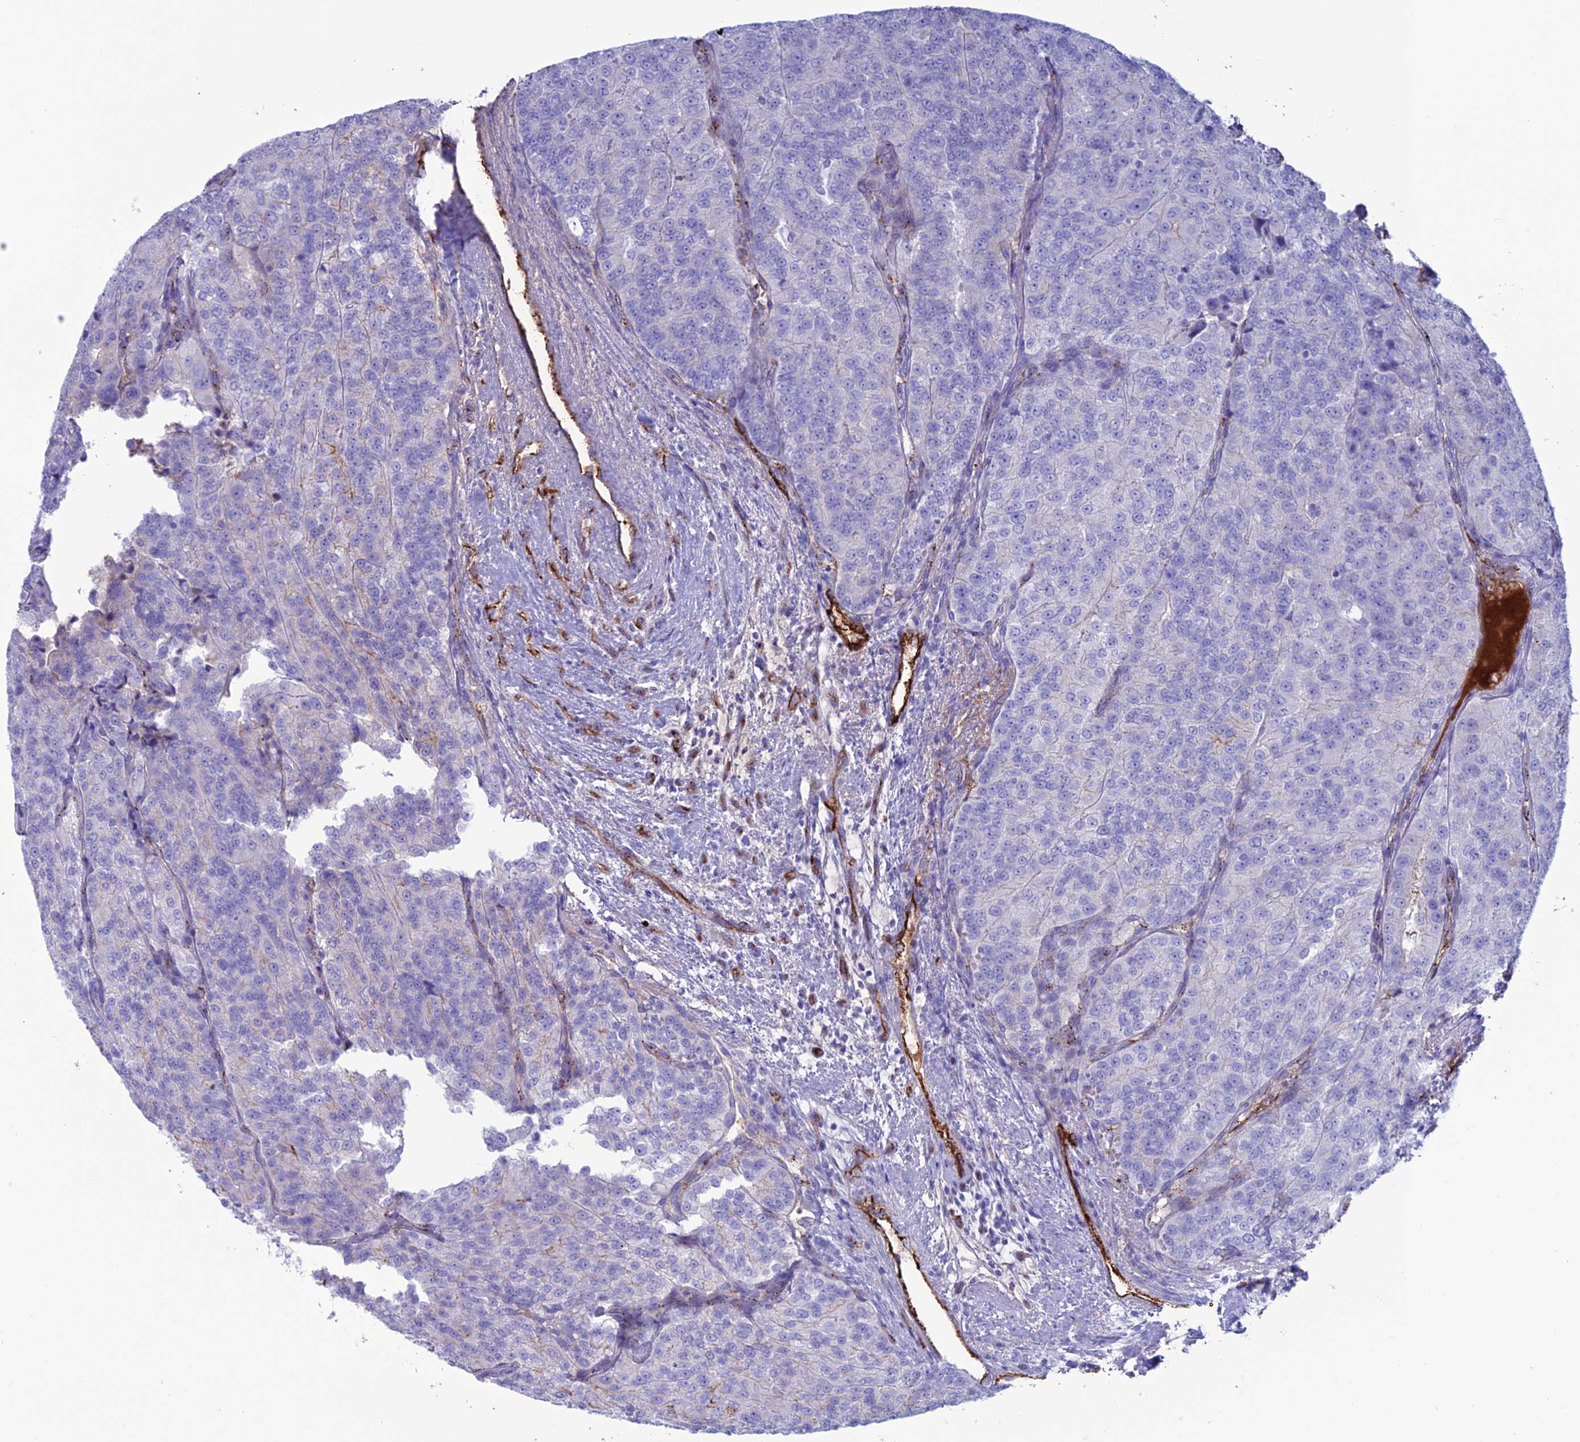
{"staining": {"intensity": "negative", "quantity": "none", "location": "none"}, "tissue": "renal cancer", "cell_type": "Tumor cells", "image_type": "cancer", "snomed": [{"axis": "morphology", "description": "Adenocarcinoma, NOS"}, {"axis": "topography", "description": "Kidney"}], "caption": "Immunohistochemical staining of adenocarcinoma (renal) demonstrates no significant positivity in tumor cells.", "gene": "CDC42EP5", "patient": {"sex": "female", "age": 63}}